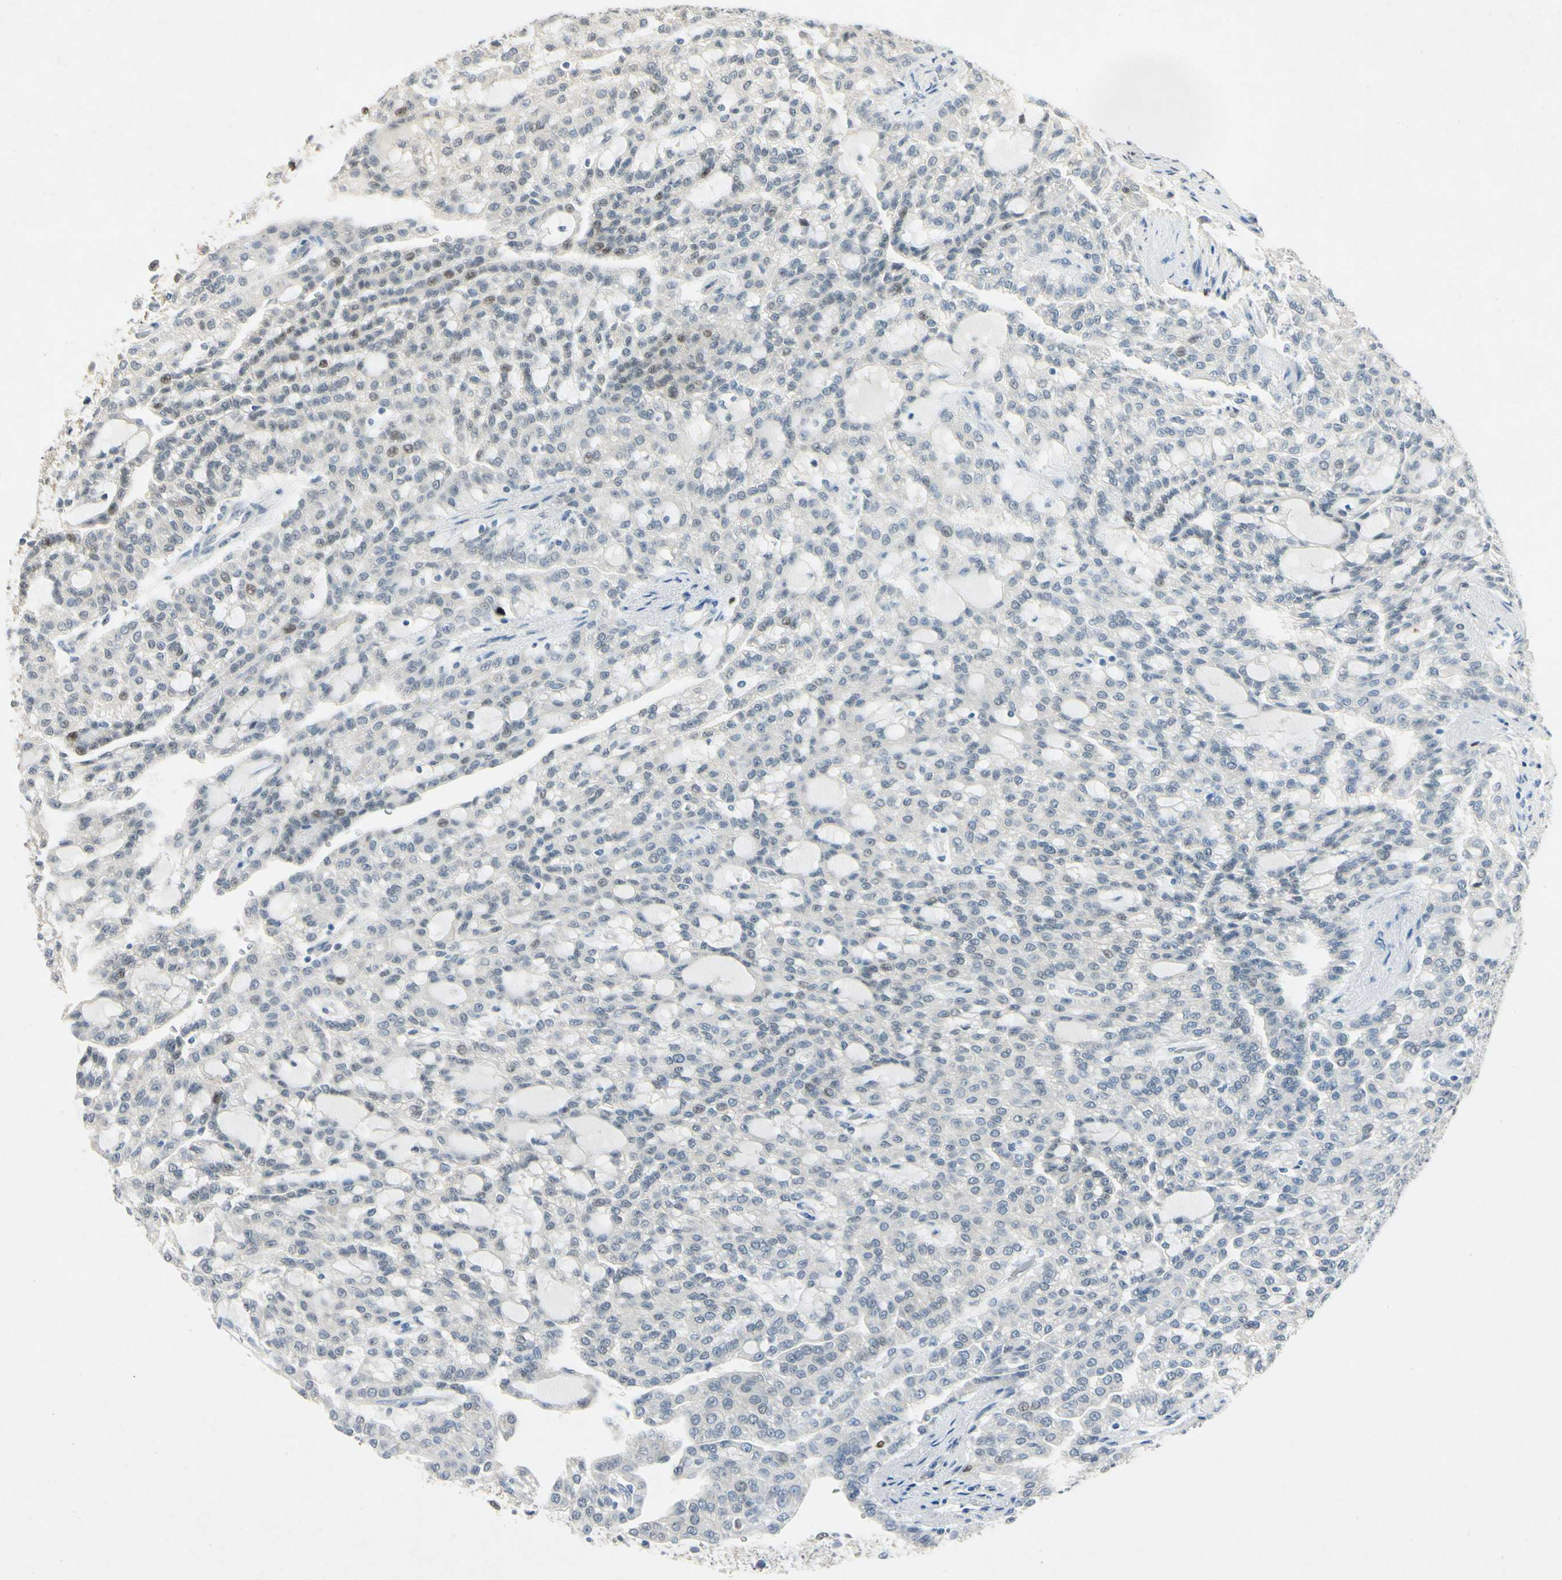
{"staining": {"intensity": "weak", "quantity": "25%-75%", "location": "nuclear"}, "tissue": "renal cancer", "cell_type": "Tumor cells", "image_type": "cancer", "snomed": [{"axis": "morphology", "description": "Adenocarcinoma, NOS"}, {"axis": "topography", "description": "Kidney"}], "caption": "This micrograph displays immunohistochemistry staining of human renal cancer (adenocarcinoma), with low weak nuclear expression in approximately 25%-75% of tumor cells.", "gene": "HSPA1B", "patient": {"sex": "male", "age": 63}}